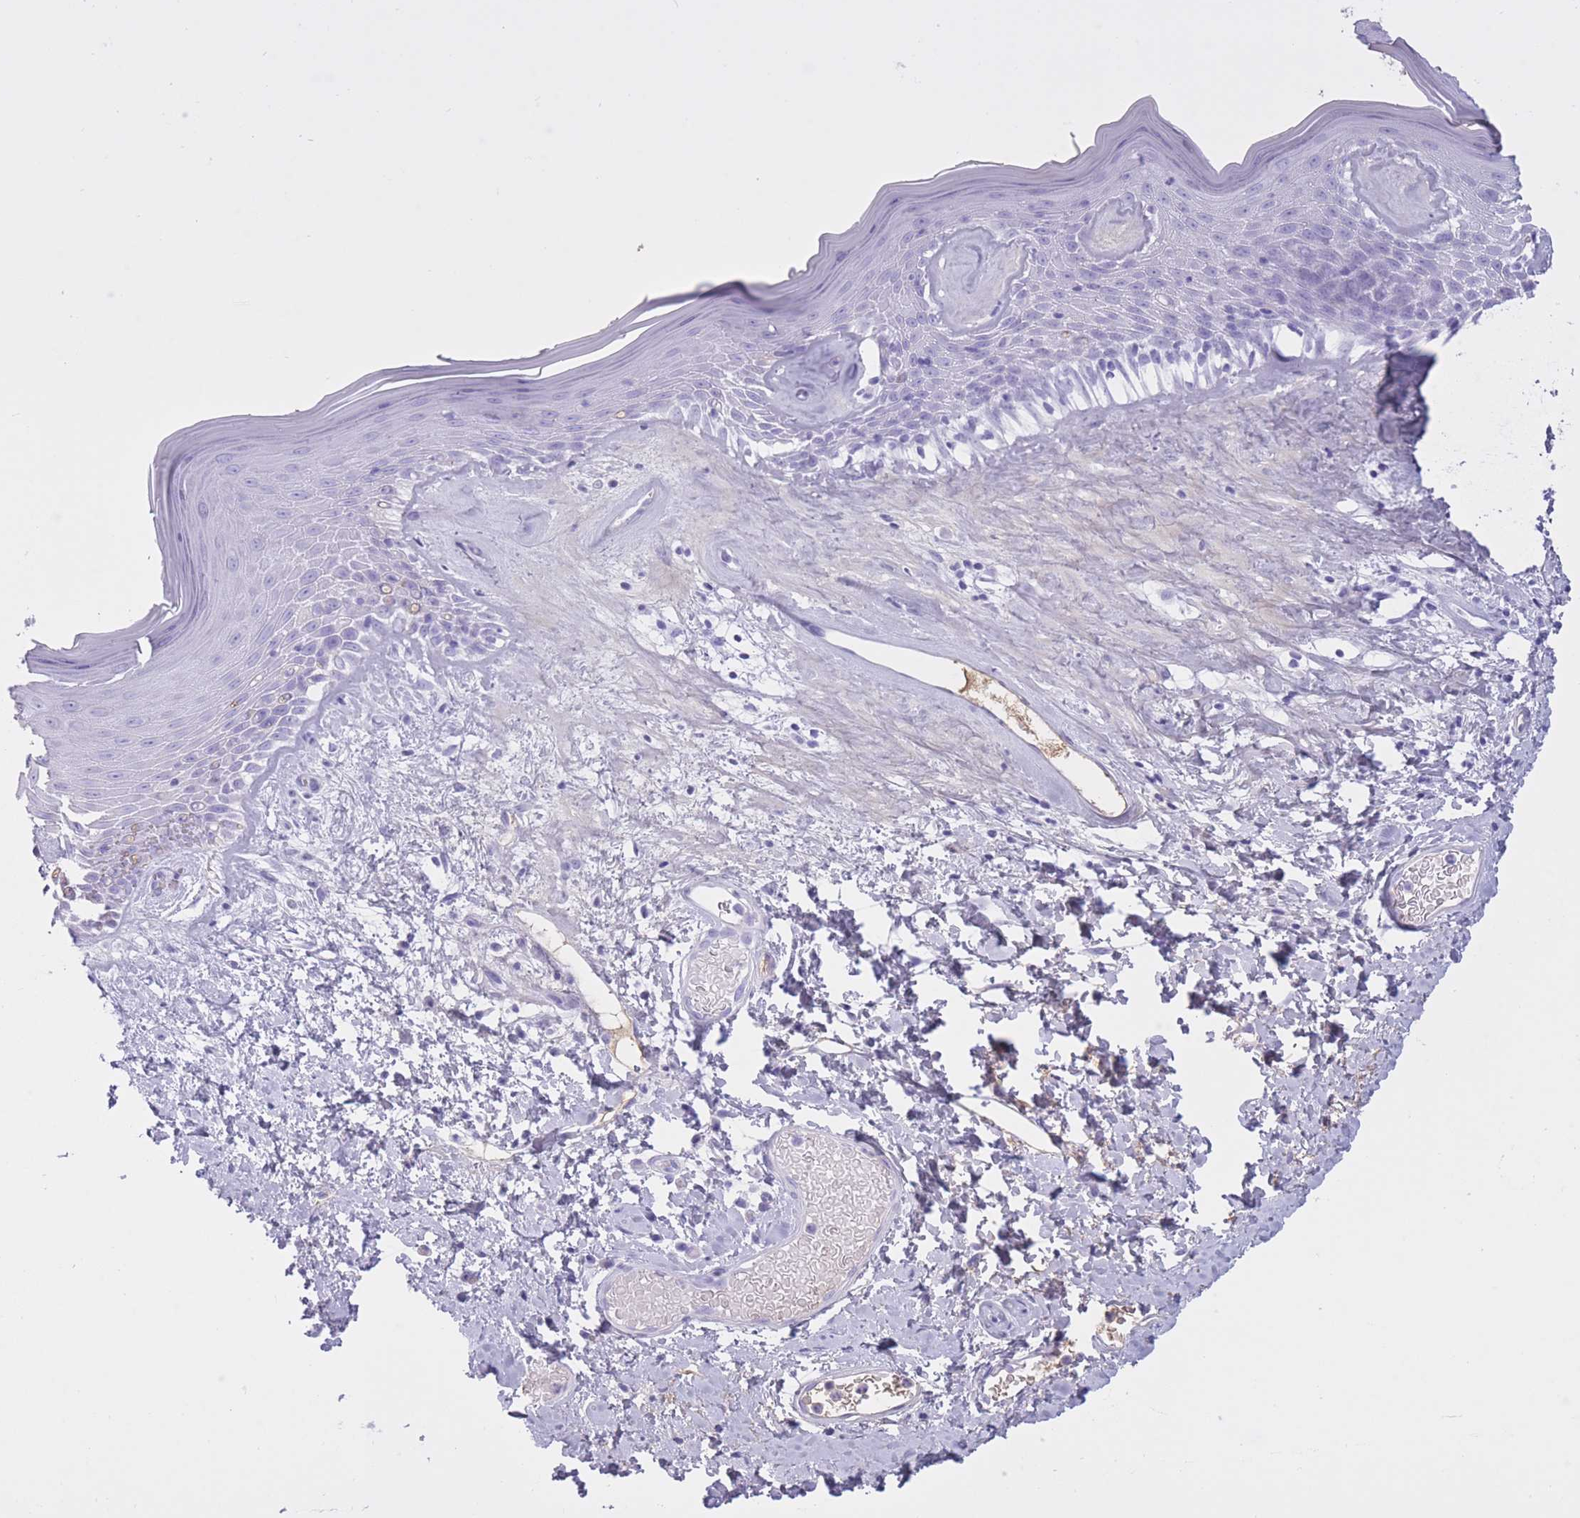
{"staining": {"intensity": "moderate", "quantity": "<25%", "location": "cytoplasmic/membranous"}, "tissue": "skin", "cell_type": "Epidermal cells", "image_type": "normal", "snomed": [{"axis": "morphology", "description": "Normal tissue, NOS"}, {"axis": "morphology", "description": "Inflammation, NOS"}, {"axis": "topography", "description": "Vulva"}], "caption": "Immunohistochemical staining of unremarkable skin shows <25% levels of moderate cytoplasmic/membranous protein staining in about <25% of epidermal cells. (brown staining indicates protein expression, while blue staining denotes nuclei).", "gene": "AP3S1", "patient": {"sex": "female", "age": 86}}